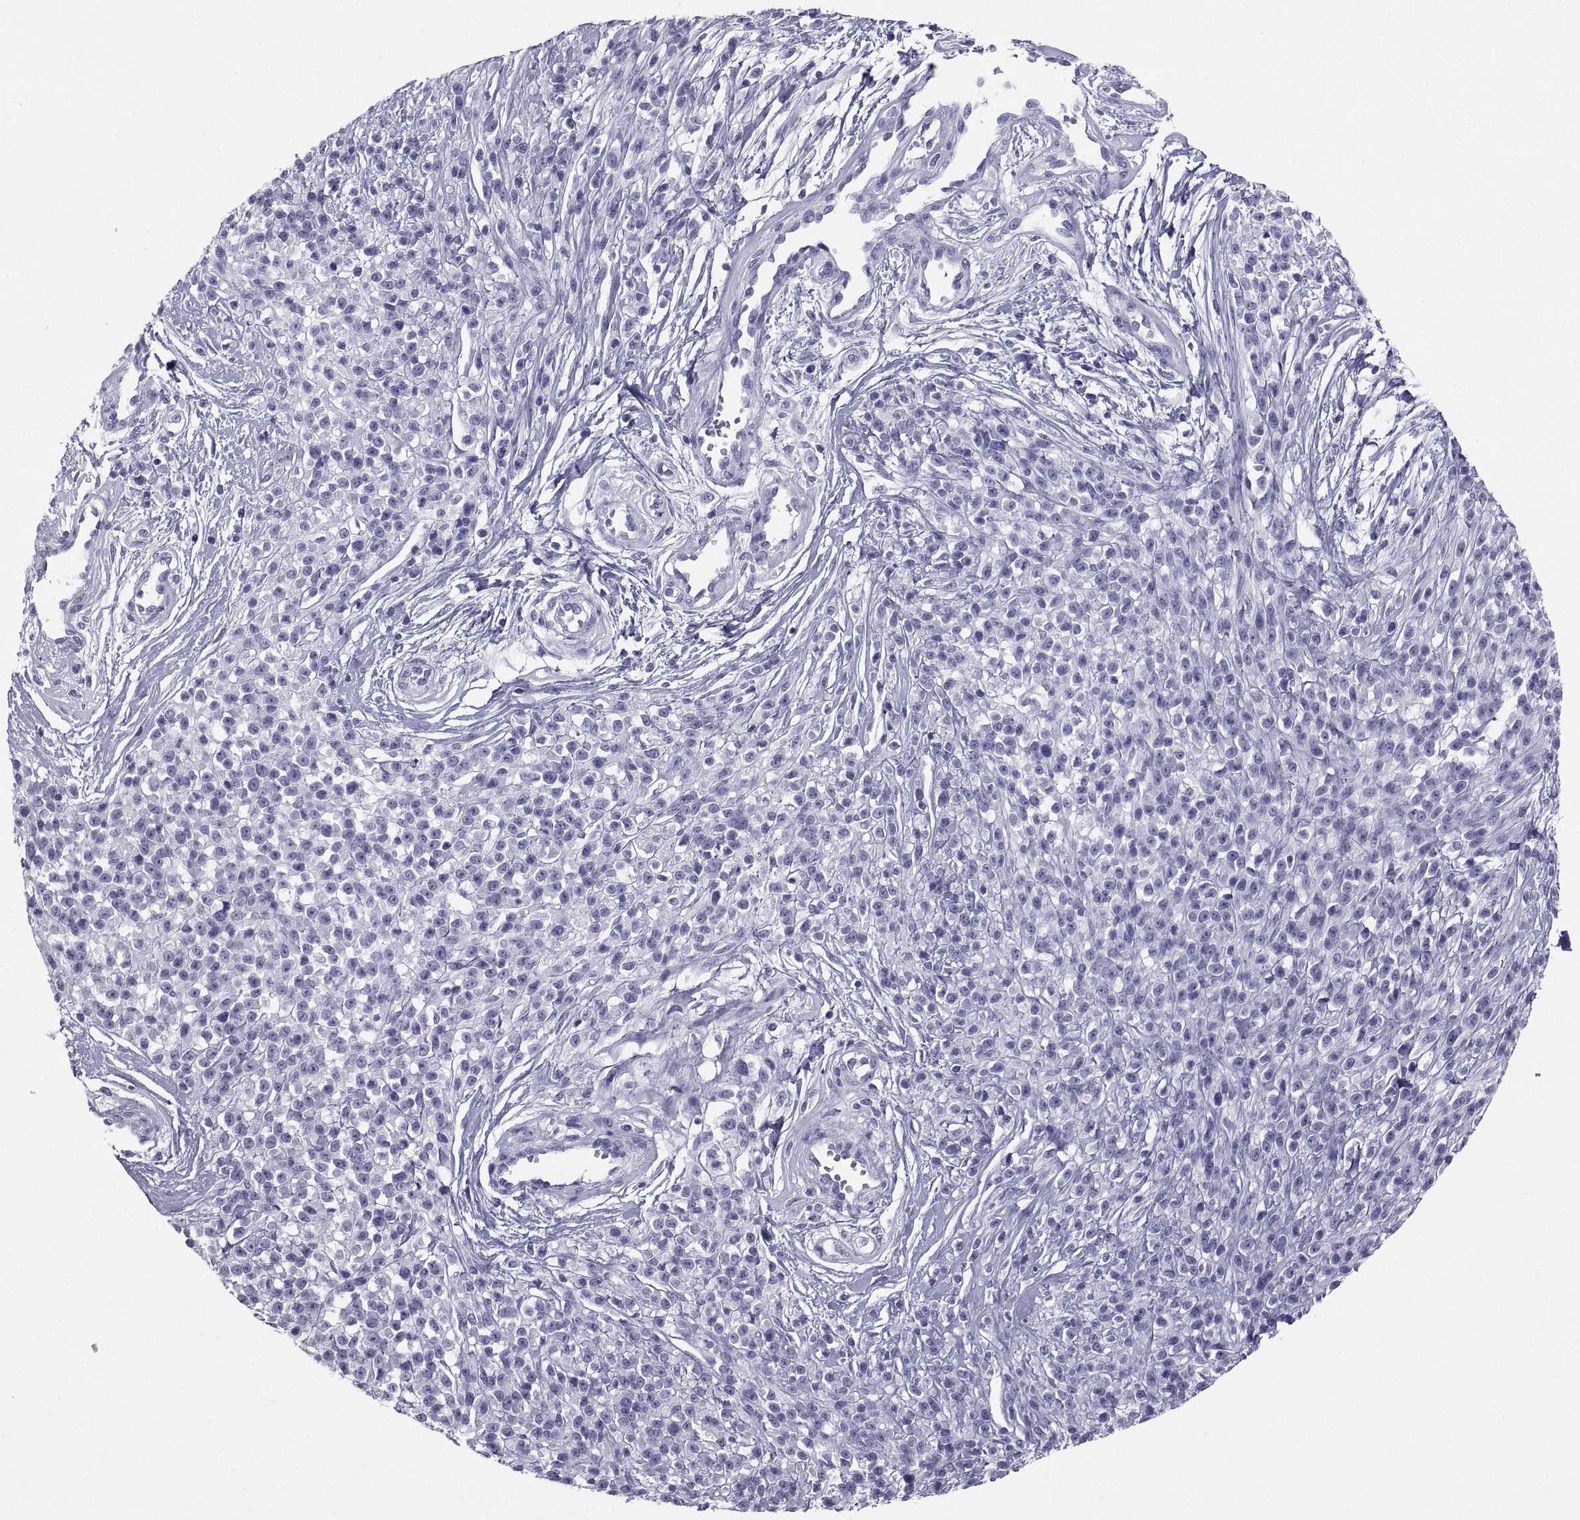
{"staining": {"intensity": "negative", "quantity": "none", "location": "none"}, "tissue": "melanoma", "cell_type": "Tumor cells", "image_type": "cancer", "snomed": [{"axis": "morphology", "description": "Malignant melanoma, NOS"}, {"axis": "topography", "description": "Skin"}, {"axis": "topography", "description": "Skin of trunk"}], "caption": "There is no significant staining in tumor cells of melanoma.", "gene": "PCSK1N", "patient": {"sex": "male", "age": 74}}